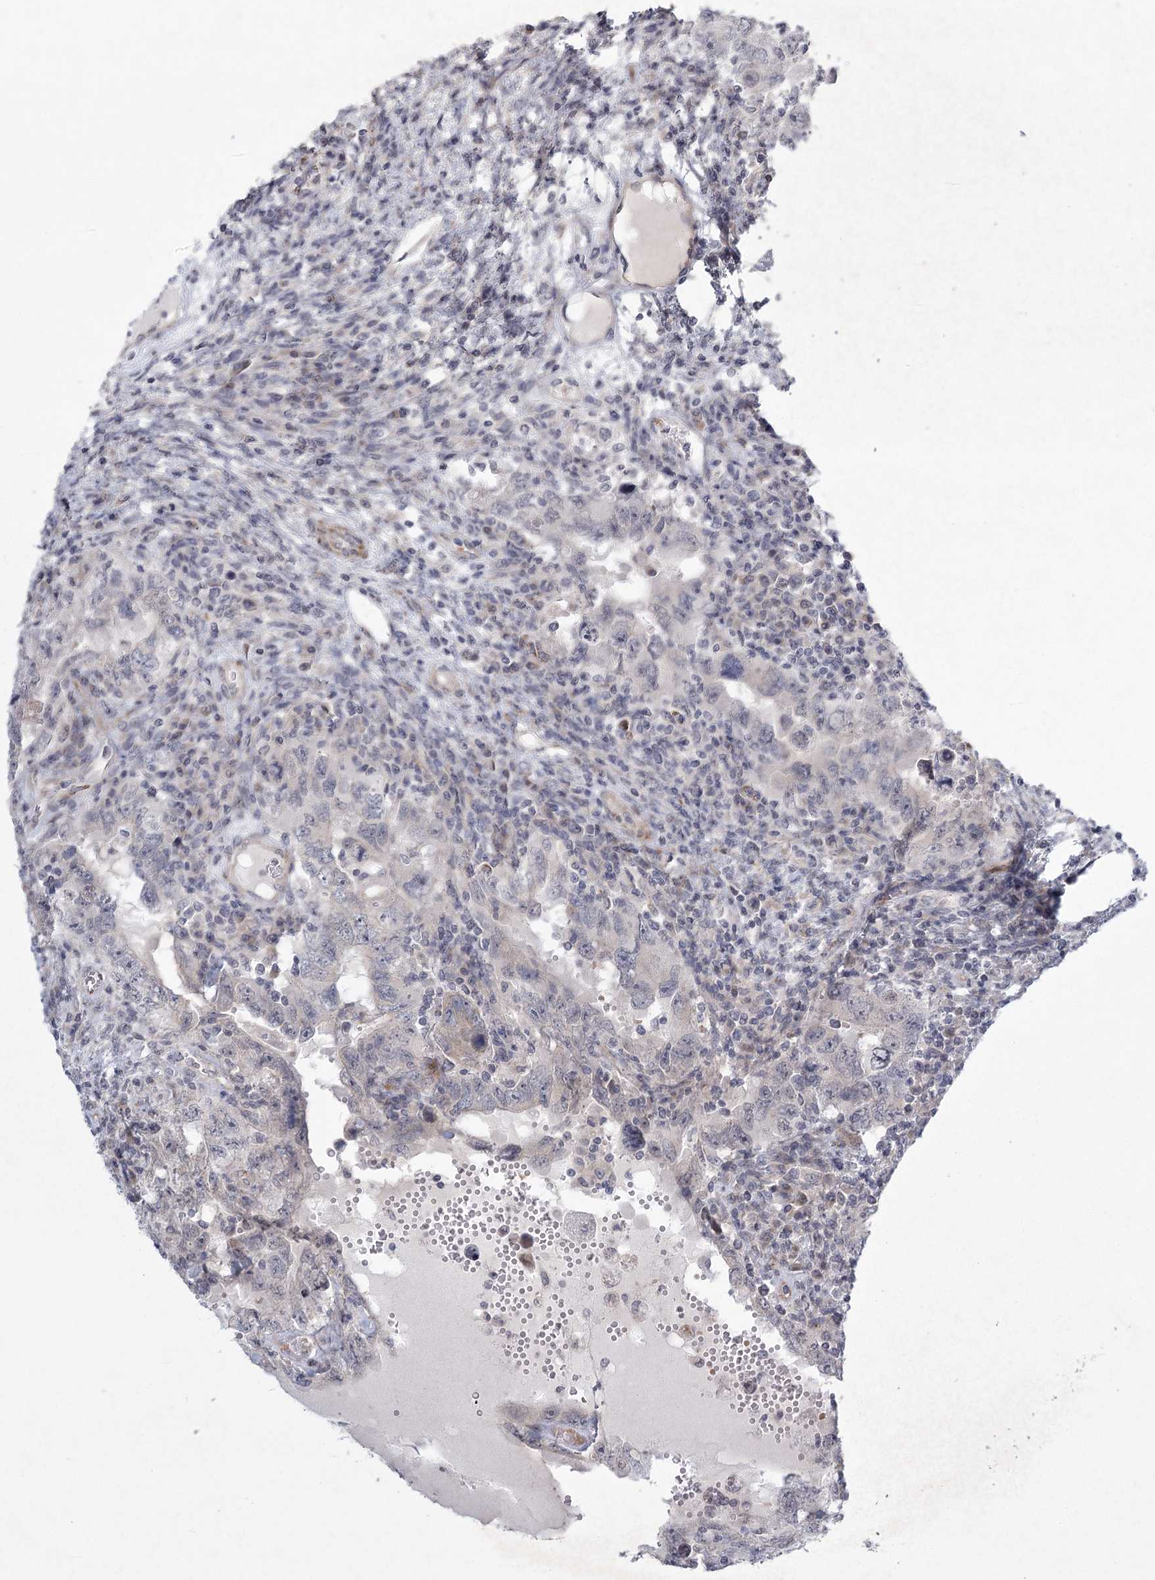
{"staining": {"intensity": "negative", "quantity": "none", "location": "none"}, "tissue": "testis cancer", "cell_type": "Tumor cells", "image_type": "cancer", "snomed": [{"axis": "morphology", "description": "Carcinoma, Embryonal, NOS"}, {"axis": "topography", "description": "Testis"}], "caption": "Immunohistochemistry (IHC) of embryonal carcinoma (testis) reveals no staining in tumor cells.", "gene": "MEPE", "patient": {"sex": "male", "age": 26}}